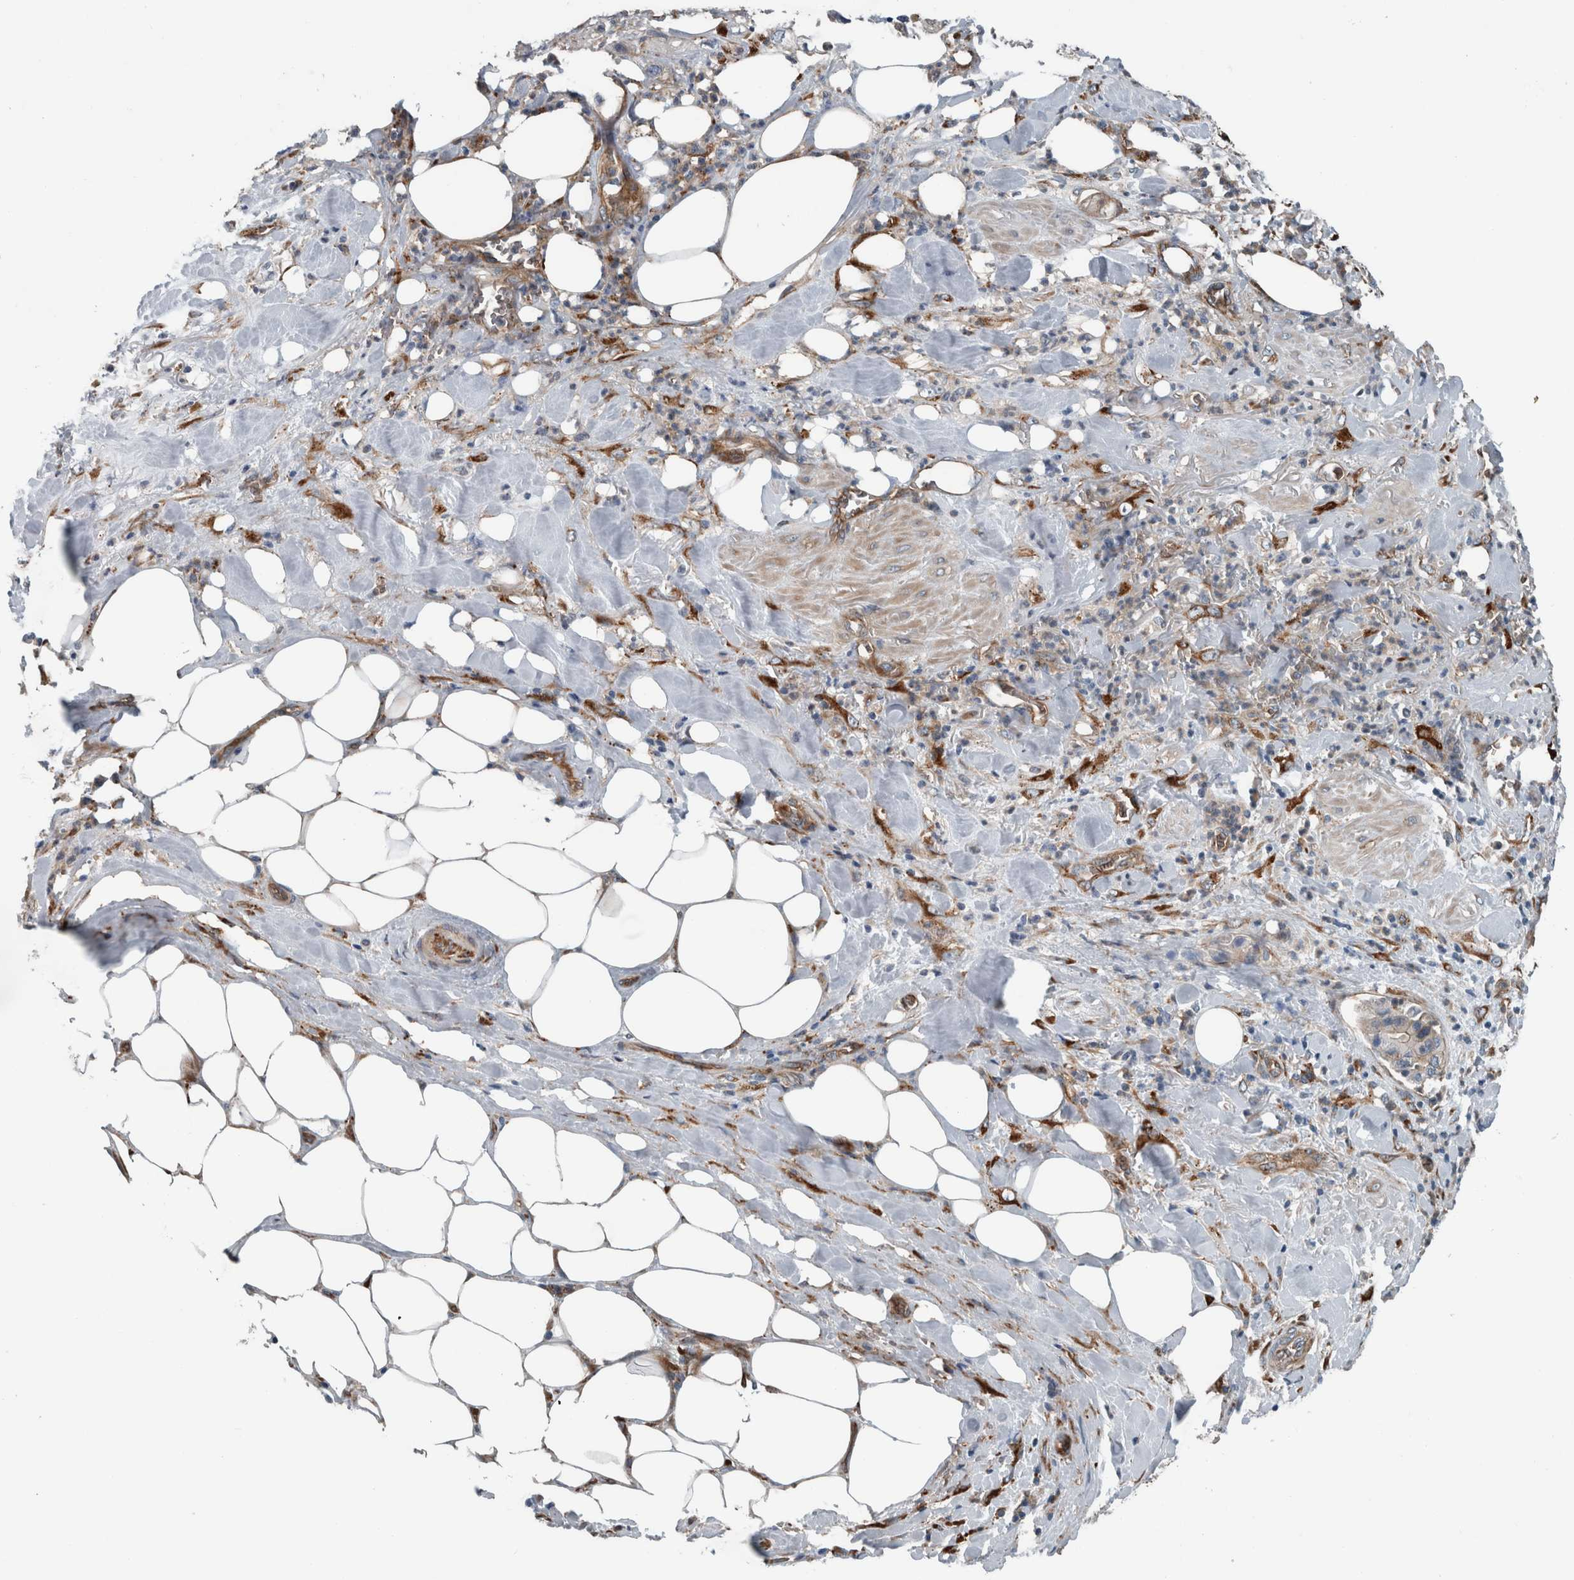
{"staining": {"intensity": "weak", "quantity": ">75%", "location": "cytoplasmic/membranous"}, "tissue": "pancreatic cancer", "cell_type": "Tumor cells", "image_type": "cancer", "snomed": [{"axis": "morphology", "description": "Adenocarcinoma, NOS"}, {"axis": "topography", "description": "Pancreas"}], "caption": "Human pancreatic cancer stained for a protein (brown) demonstrates weak cytoplasmic/membranous positive positivity in approximately >75% of tumor cells.", "gene": "GLT8D2", "patient": {"sex": "male", "age": 70}}